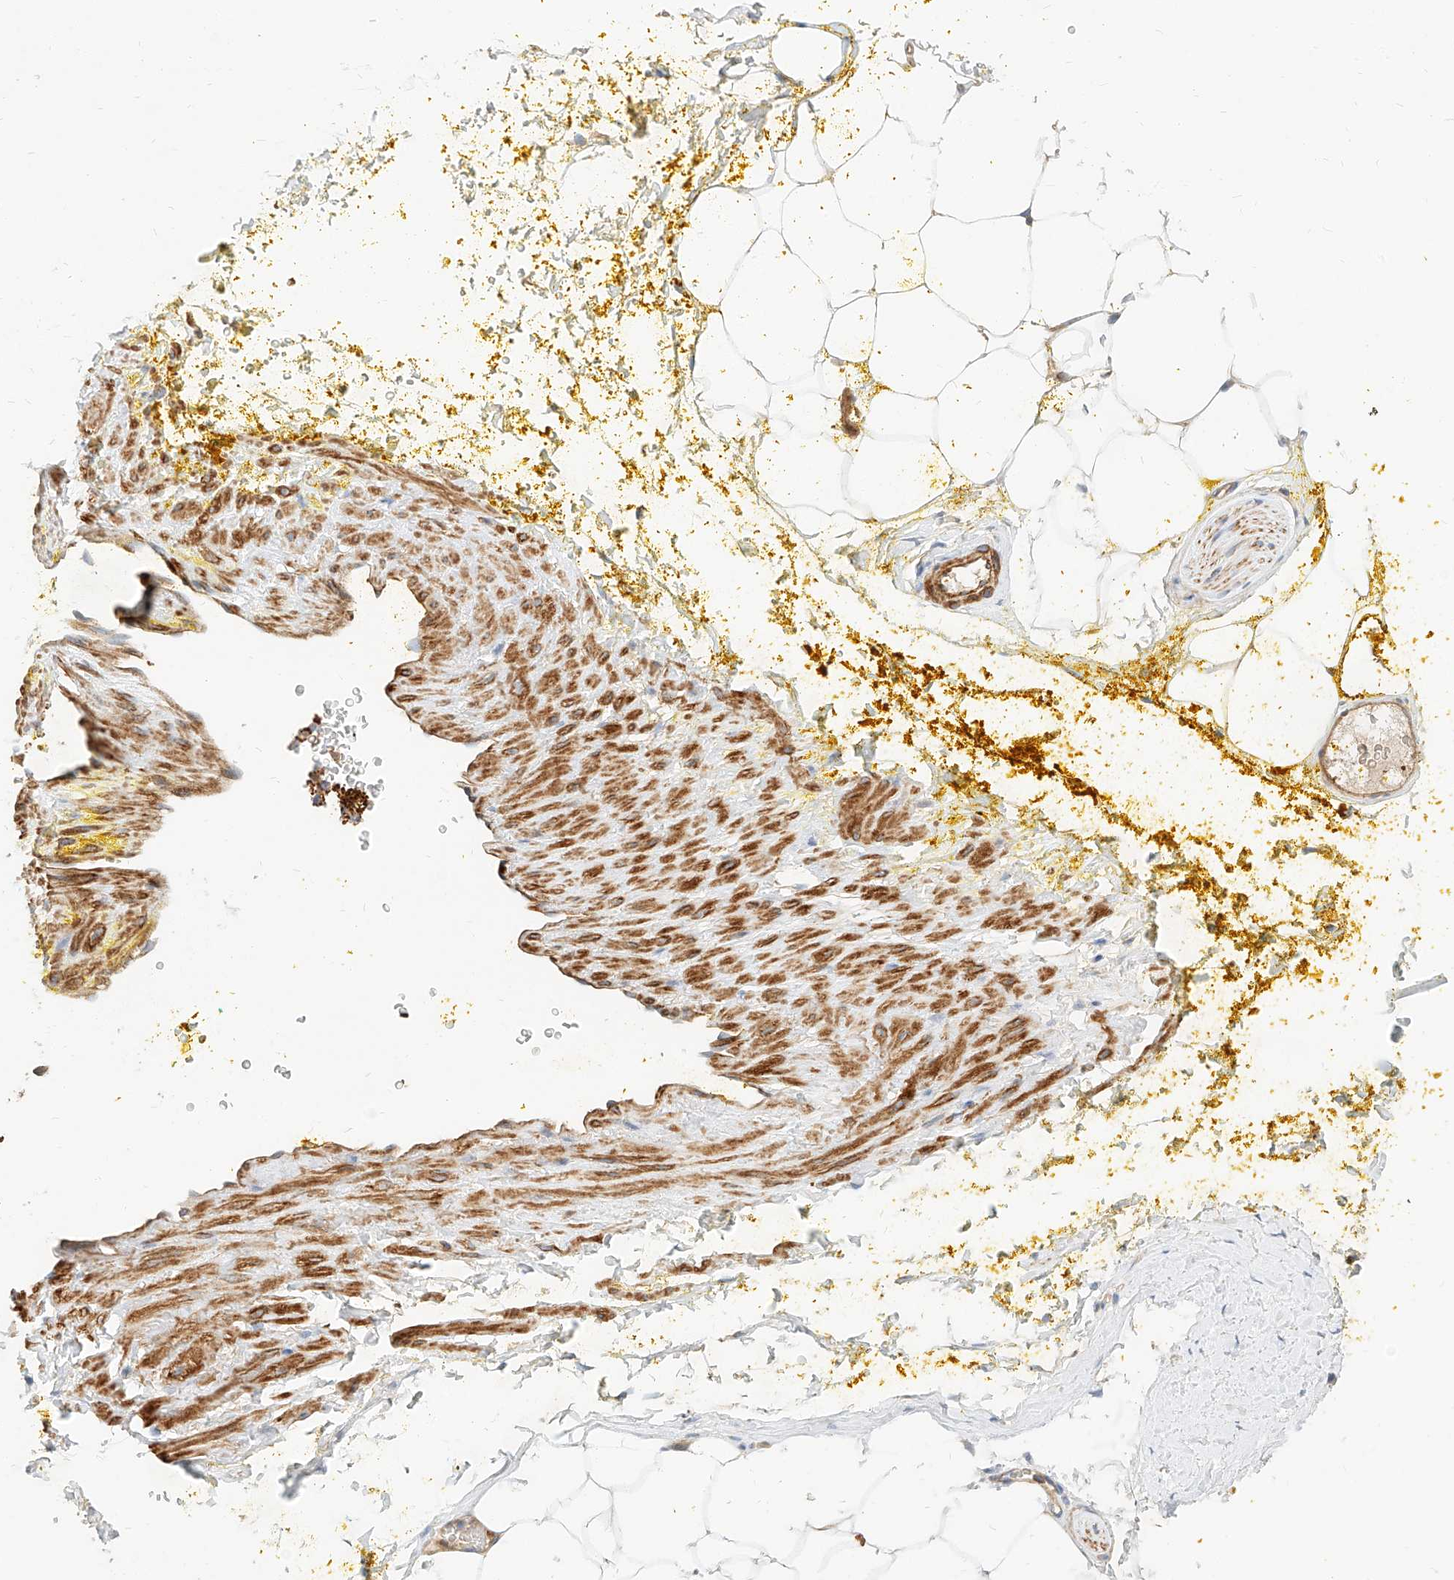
{"staining": {"intensity": "moderate", "quantity": "<25%", "location": "cytoplasmic/membranous"}, "tissue": "adipose tissue", "cell_type": "Adipocytes", "image_type": "normal", "snomed": [{"axis": "morphology", "description": "Normal tissue, NOS"}, {"axis": "morphology", "description": "Adenocarcinoma, Low grade"}, {"axis": "topography", "description": "Prostate"}, {"axis": "topography", "description": "Peripheral nerve tissue"}], "caption": "IHC (DAB) staining of benign adipose tissue displays moderate cytoplasmic/membranous protein staining in approximately <25% of adipocytes. The protein is shown in brown color, while the nuclei are stained blue.", "gene": "KCNH5", "patient": {"sex": "male", "age": 63}}